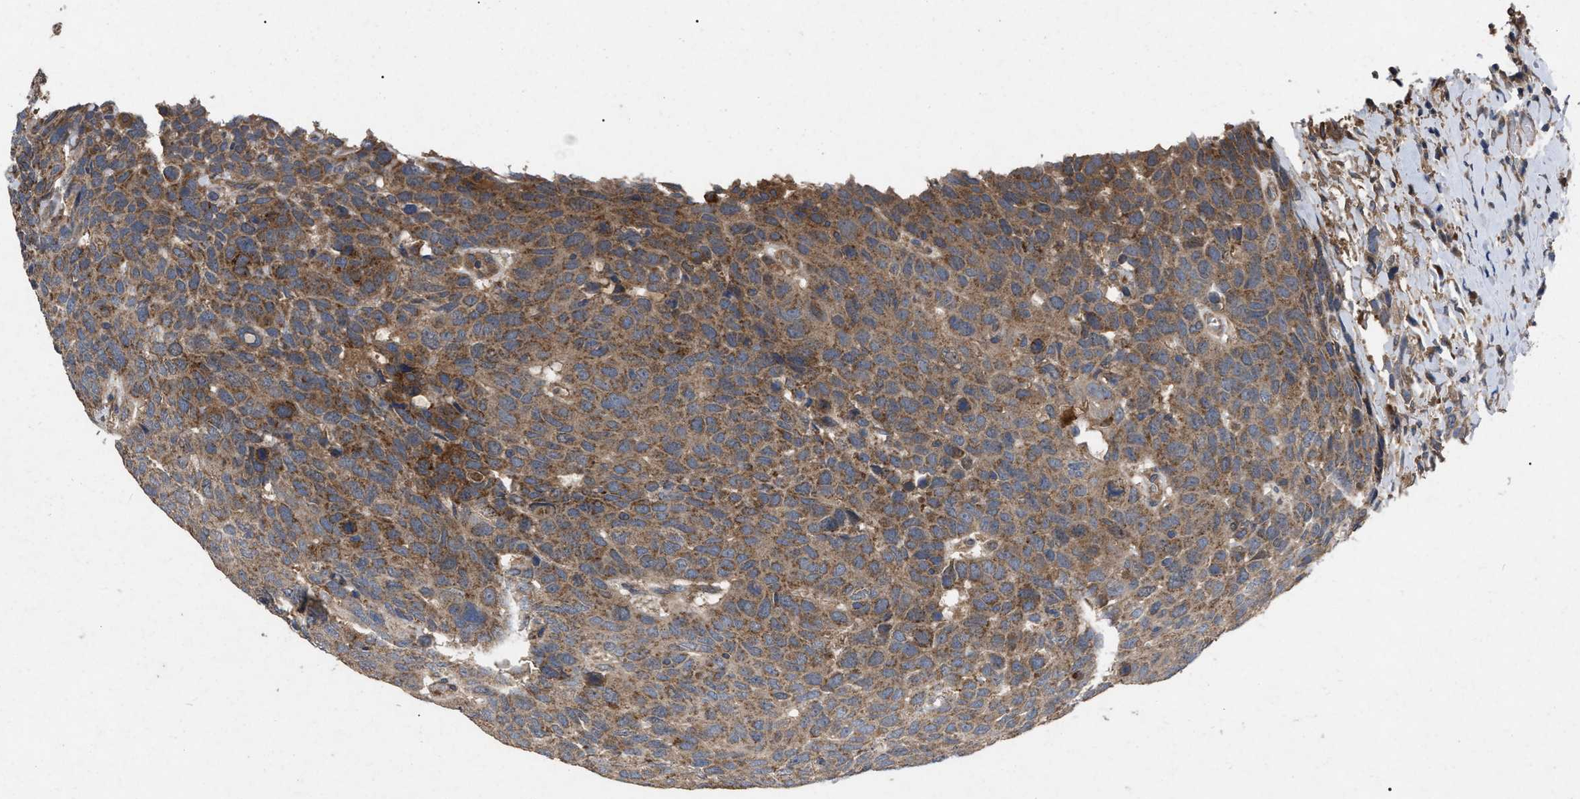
{"staining": {"intensity": "moderate", "quantity": ">75%", "location": "cytoplasmic/membranous"}, "tissue": "head and neck cancer", "cell_type": "Tumor cells", "image_type": "cancer", "snomed": [{"axis": "morphology", "description": "Squamous cell carcinoma, NOS"}, {"axis": "topography", "description": "Head-Neck"}], "caption": "Human head and neck cancer stained with a brown dye reveals moderate cytoplasmic/membranous positive staining in about >75% of tumor cells.", "gene": "CDKN2C", "patient": {"sex": "male", "age": 66}}